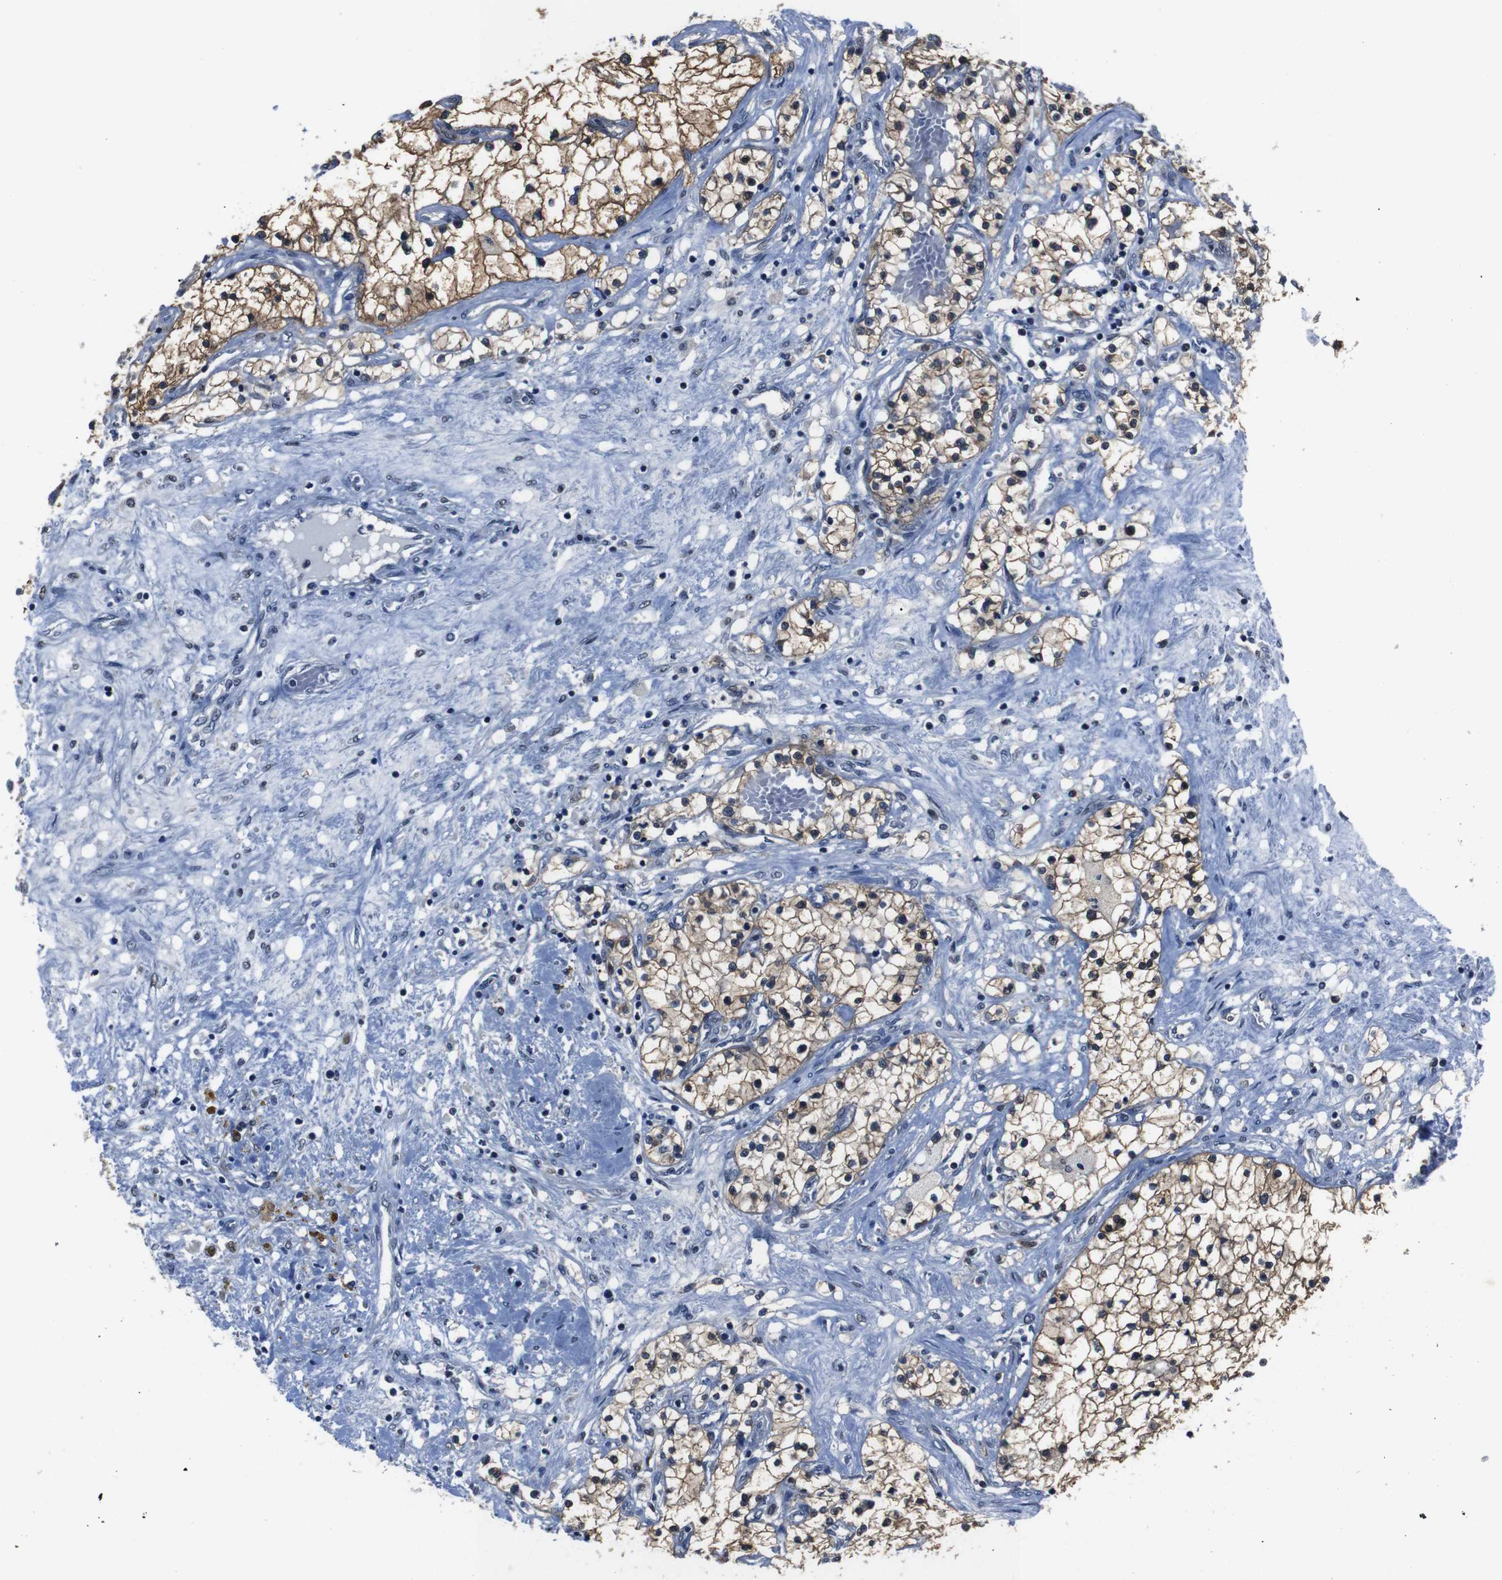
{"staining": {"intensity": "moderate", "quantity": "25%-75%", "location": "cytoplasmic/membranous"}, "tissue": "renal cancer", "cell_type": "Tumor cells", "image_type": "cancer", "snomed": [{"axis": "morphology", "description": "Adenocarcinoma, NOS"}, {"axis": "topography", "description": "Kidney"}], "caption": "Protein staining by IHC reveals moderate cytoplasmic/membranous expression in about 25%-75% of tumor cells in renal cancer (adenocarcinoma).", "gene": "SEMA4B", "patient": {"sex": "male", "age": 68}}